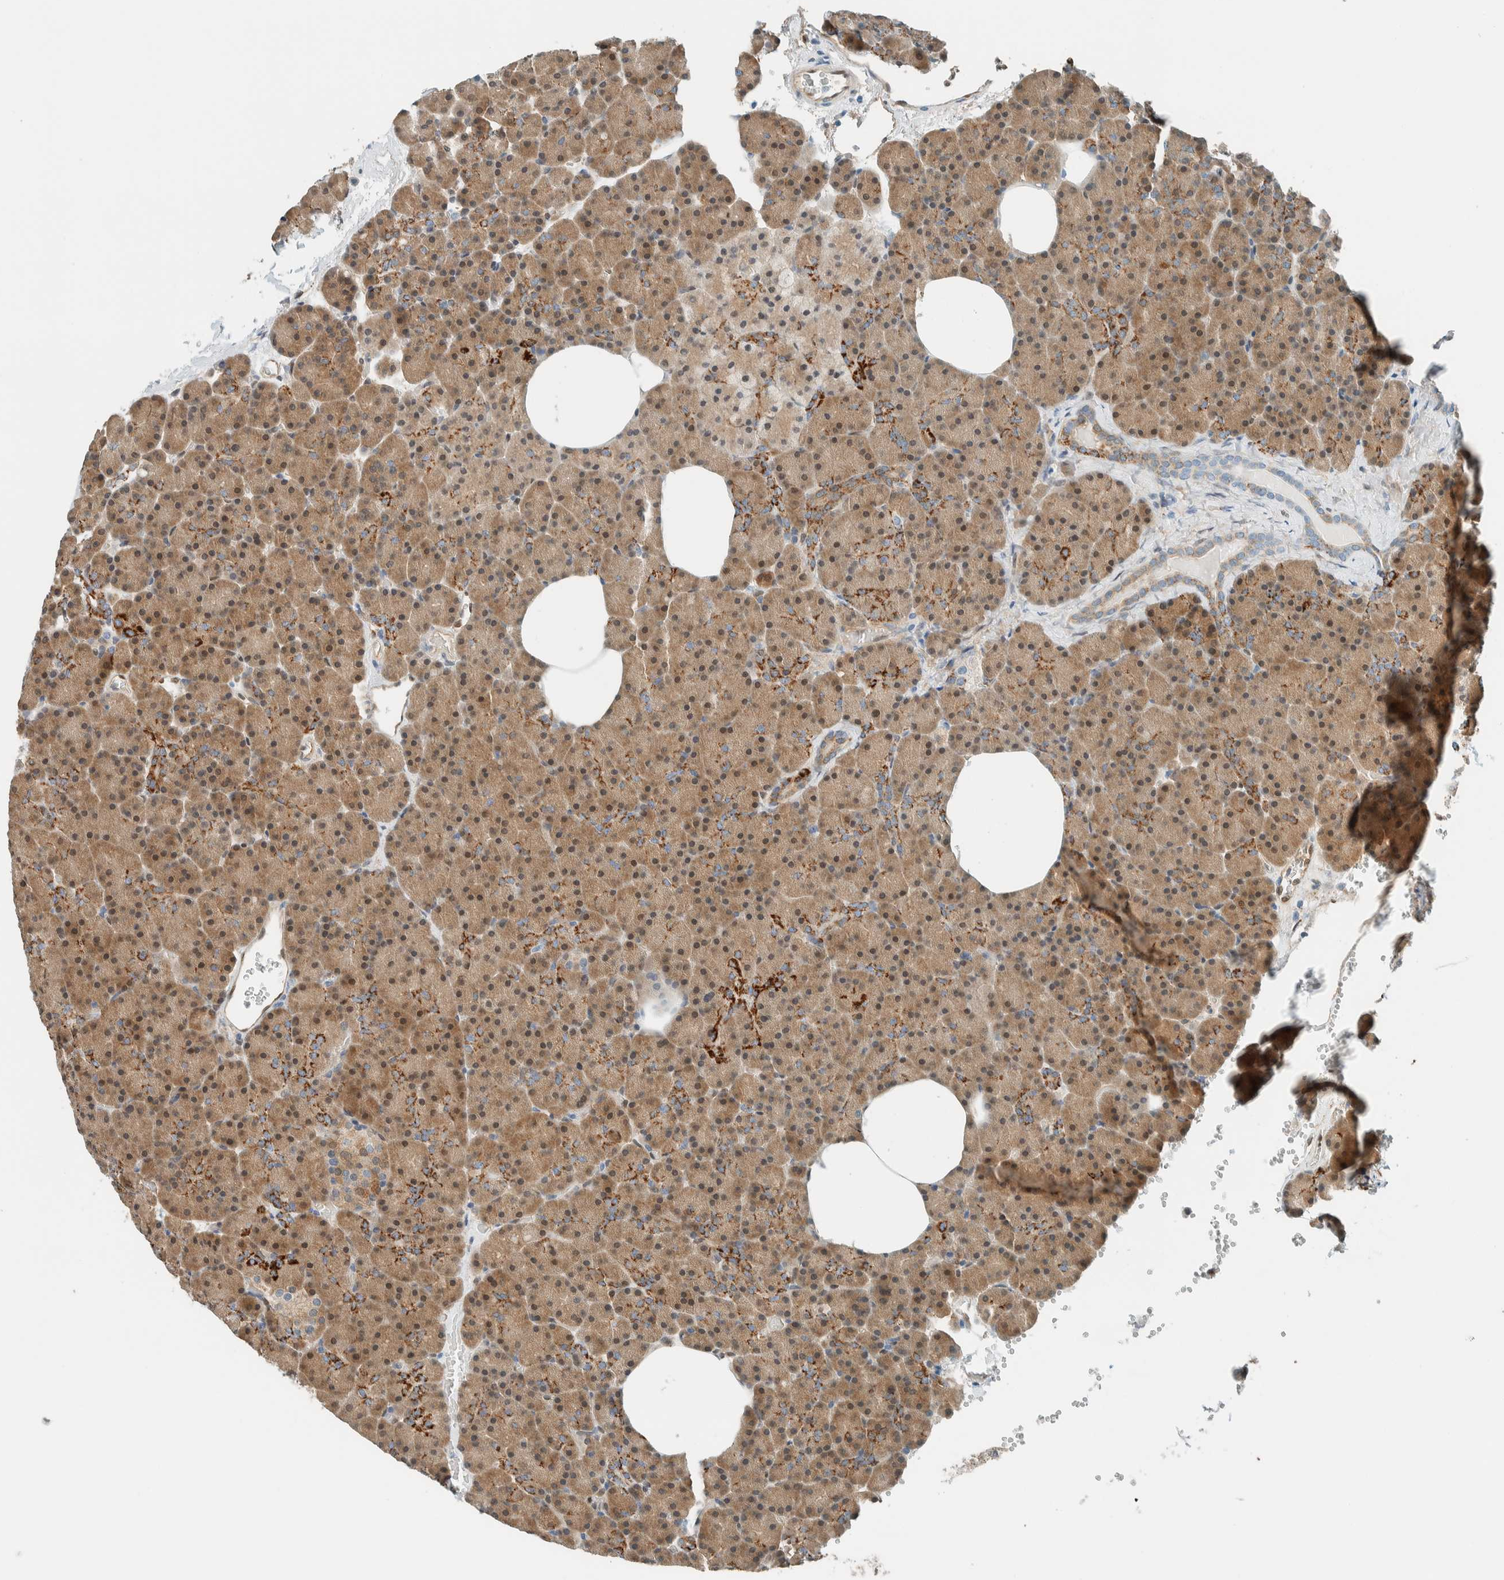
{"staining": {"intensity": "moderate", "quantity": ">75%", "location": "cytoplasmic/membranous,nuclear"}, "tissue": "pancreas", "cell_type": "Exocrine glandular cells", "image_type": "normal", "snomed": [{"axis": "morphology", "description": "Normal tissue, NOS"}, {"axis": "morphology", "description": "Carcinoid, malignant, NOS"}, {"axis": "topography", "description": "Pancreas"}], "caption": "Pancreas stained with DAB immunohistochemistry reveals medium levels of moderate cytoplasmic/membranous,nuclear staining in approximately >75% of exocrine glandular cells. (Brightfield microscopy of DAB IHC at high magnification).", "gene": "NXN", "patient": {"sex": "female", "age": 35}}